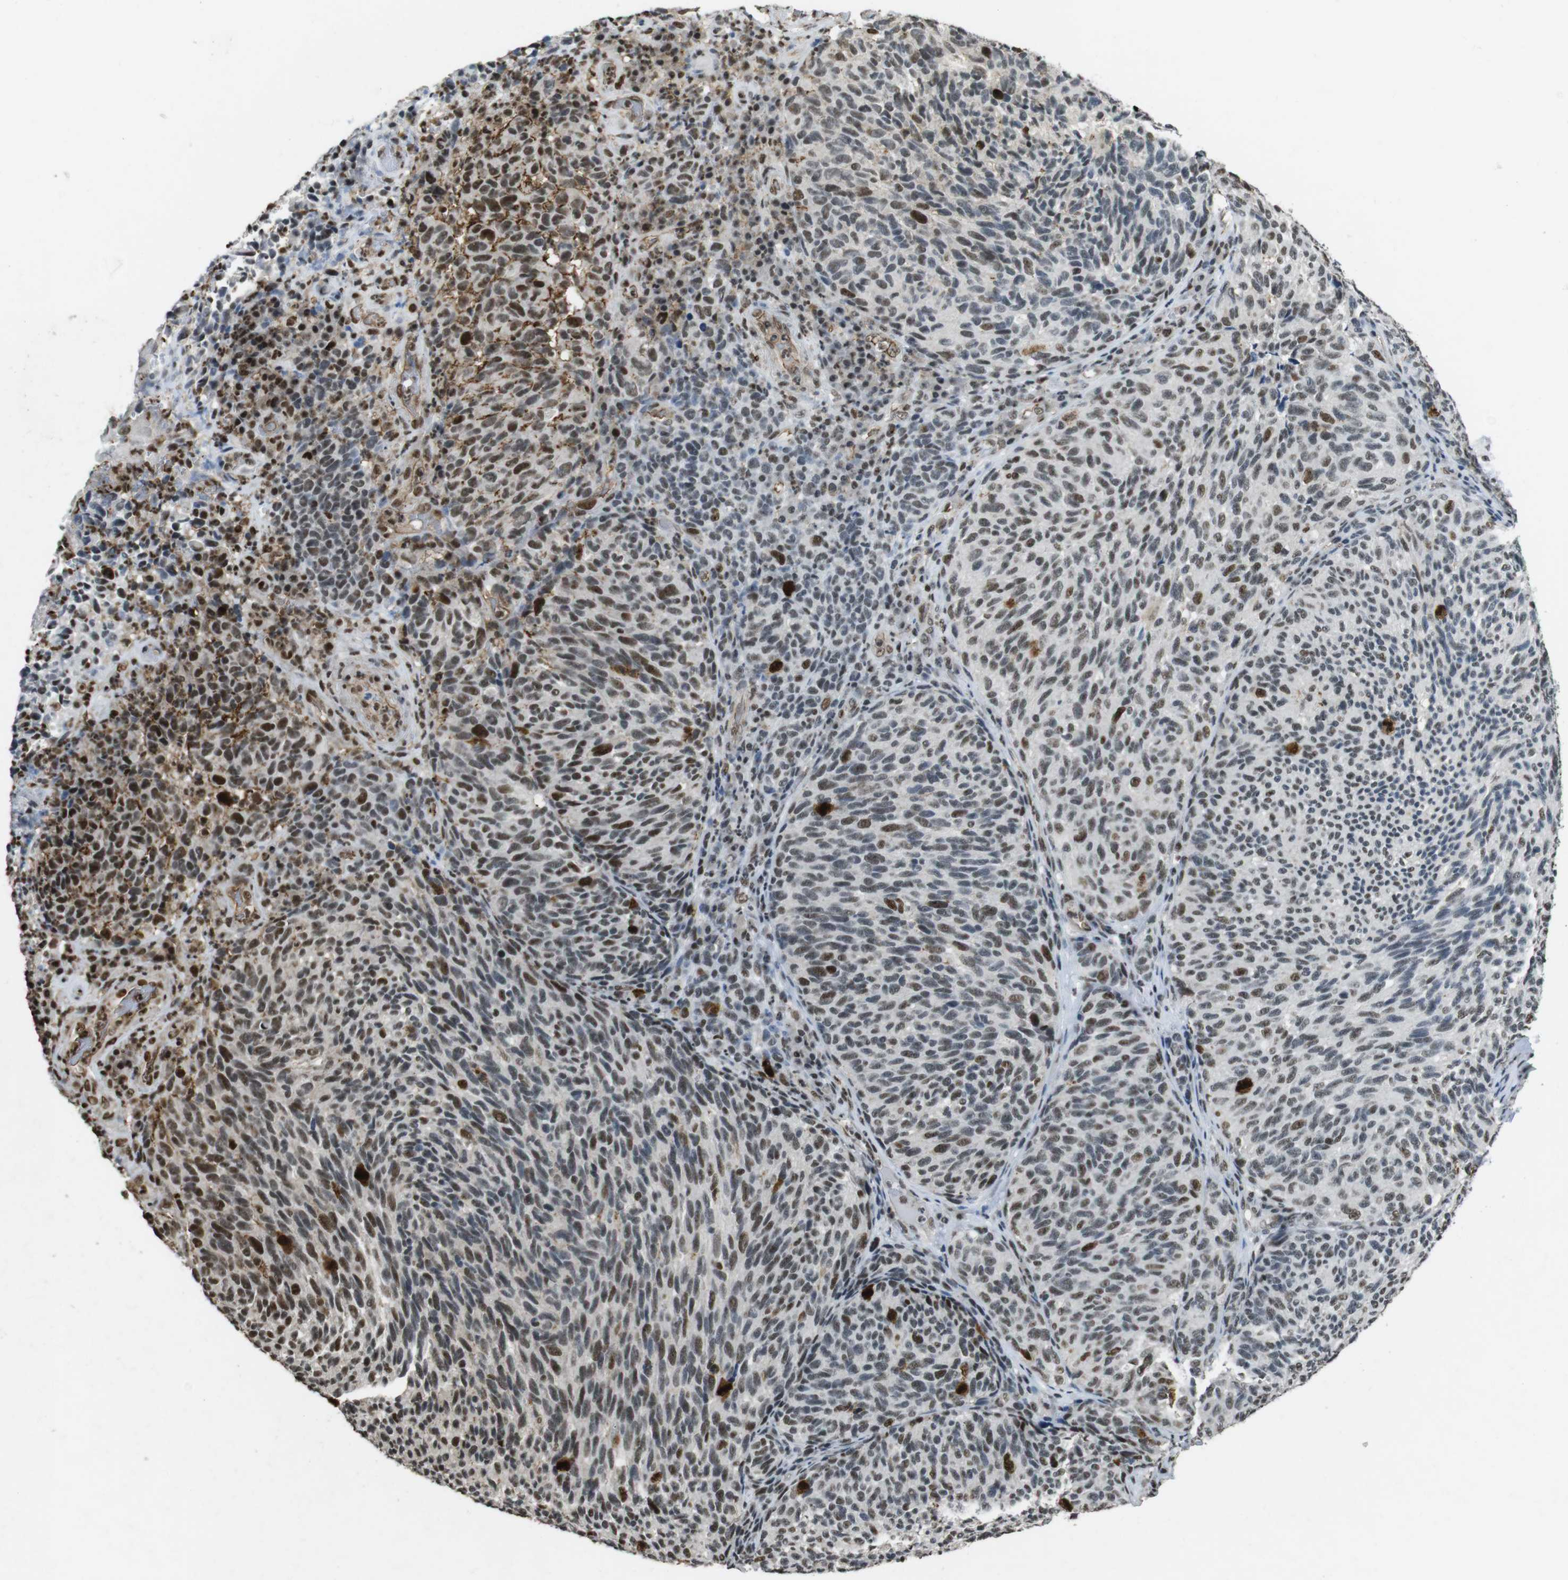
{"staining": {"intensity": "moderate", "quantity": "25%-75%", "location": "nuclear"}, "tissue": "melanoma", "cell_type": "Tumor cells", "image_type": "cancer", "snomed": [{"axis": "morphology", "description": "Malignant melanoma, NOS"}, {"axis": "topography", "description": "Skin"}], "caption": "DAB (3,3'-diaminobenzidine) immunohistochemical staining of melanoma demonstrates moderate nuclear protein expression in about 25%-75% of tumor cells.", "gene": "CSNK2B", "patient": {"sex": "female", "age": 73}}